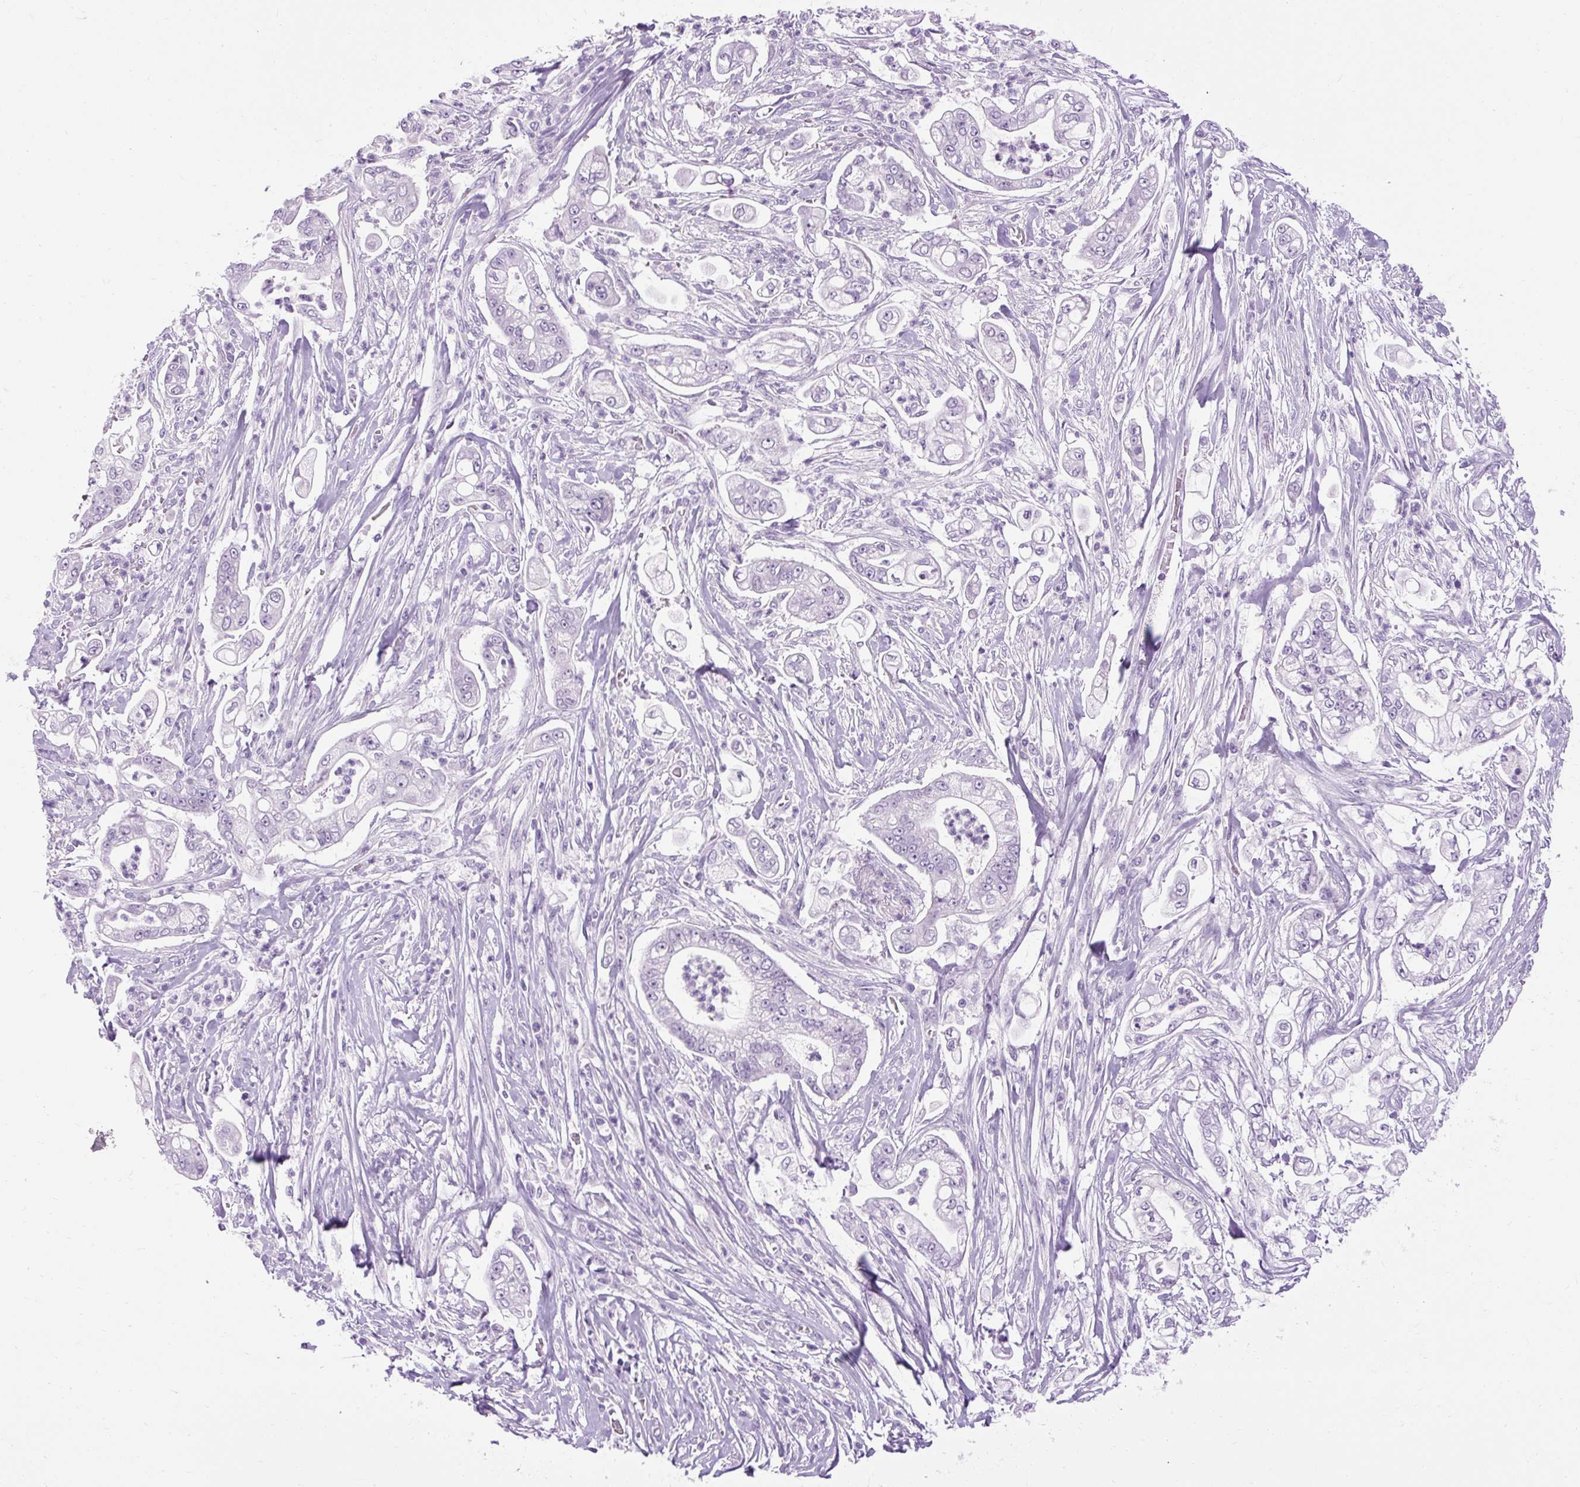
{"staining": {"intensity": "negative", "quantity": "none", "location": "none"}, "tissue": "pancreatic cancer", "cell_type": "Tumor cells", "image_type": "cancer", "snomed": [{"axis": "morphology", "description": "Adenocarcinoma, NOS"}, {"axis": "topography", "description": "Pancreas"}], "caption": "A high-resolution photomicrograph shows immunohistochemistry (IHC) staining of pancreatic cancer, which shows no significant staining in tumor cells.", "gene": "B3GNT4", "patient": {"sex": "female", "age": 69}}